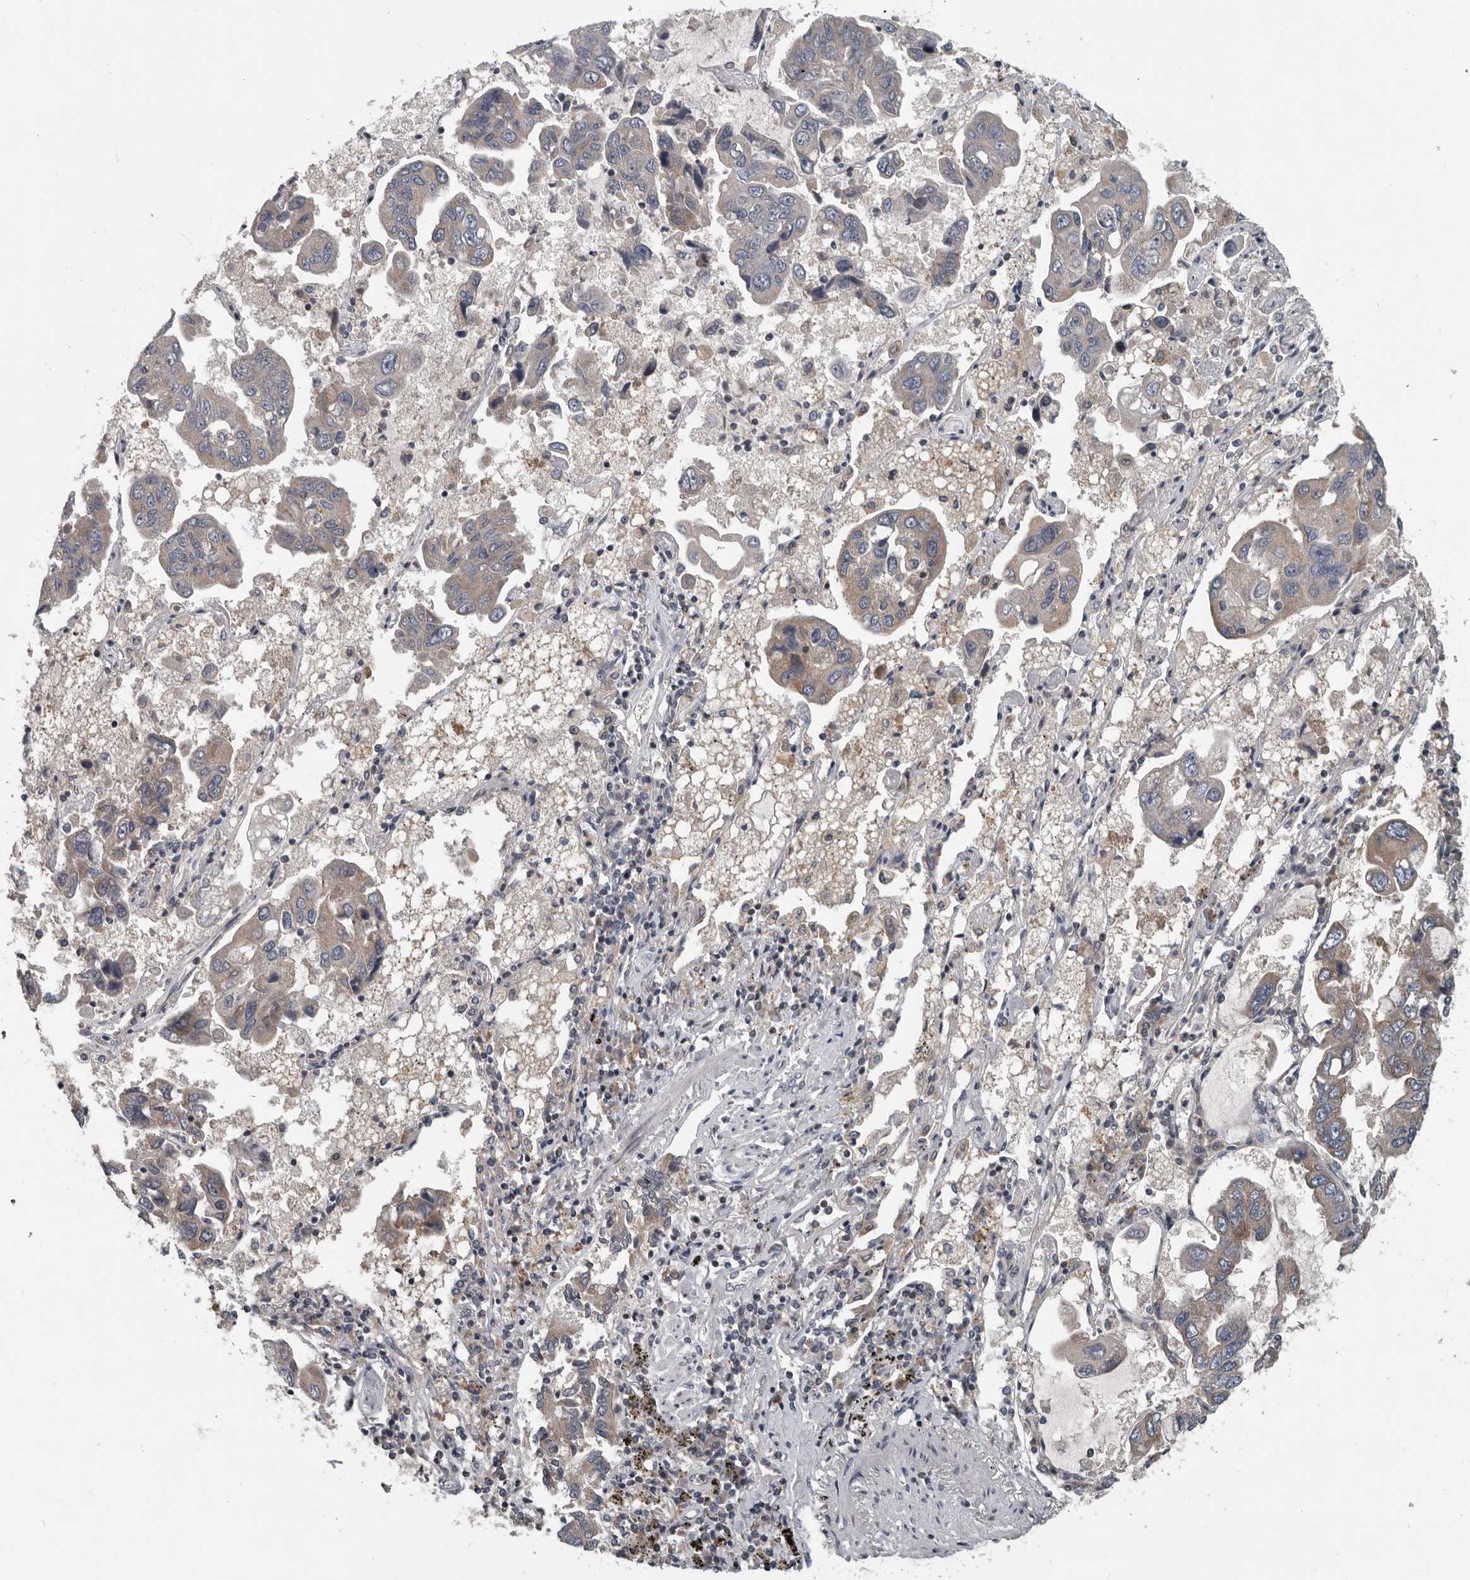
{"staining": {"intensity": "weak", "quantity": "25%-75%", "location": "cytoplasmic/membranous"}, "tissue": "lung cancer", "cell_type": "Tumor cells", "image_type": "cancer", "snomed": [{"axis": "morphology", "description": "Adenocarcinoma, NOS"}, {"axis": "topography", "description": "Lung"}], "caption": "Protein expression analysis of lung cancer (adenocarcinoma) demonstrates weak cytoplasmic/membranous staining in approximately 25%-75% of tumor cells.", "gene": "TMEM199", "patient": {"sex": "male", "age": 64}}